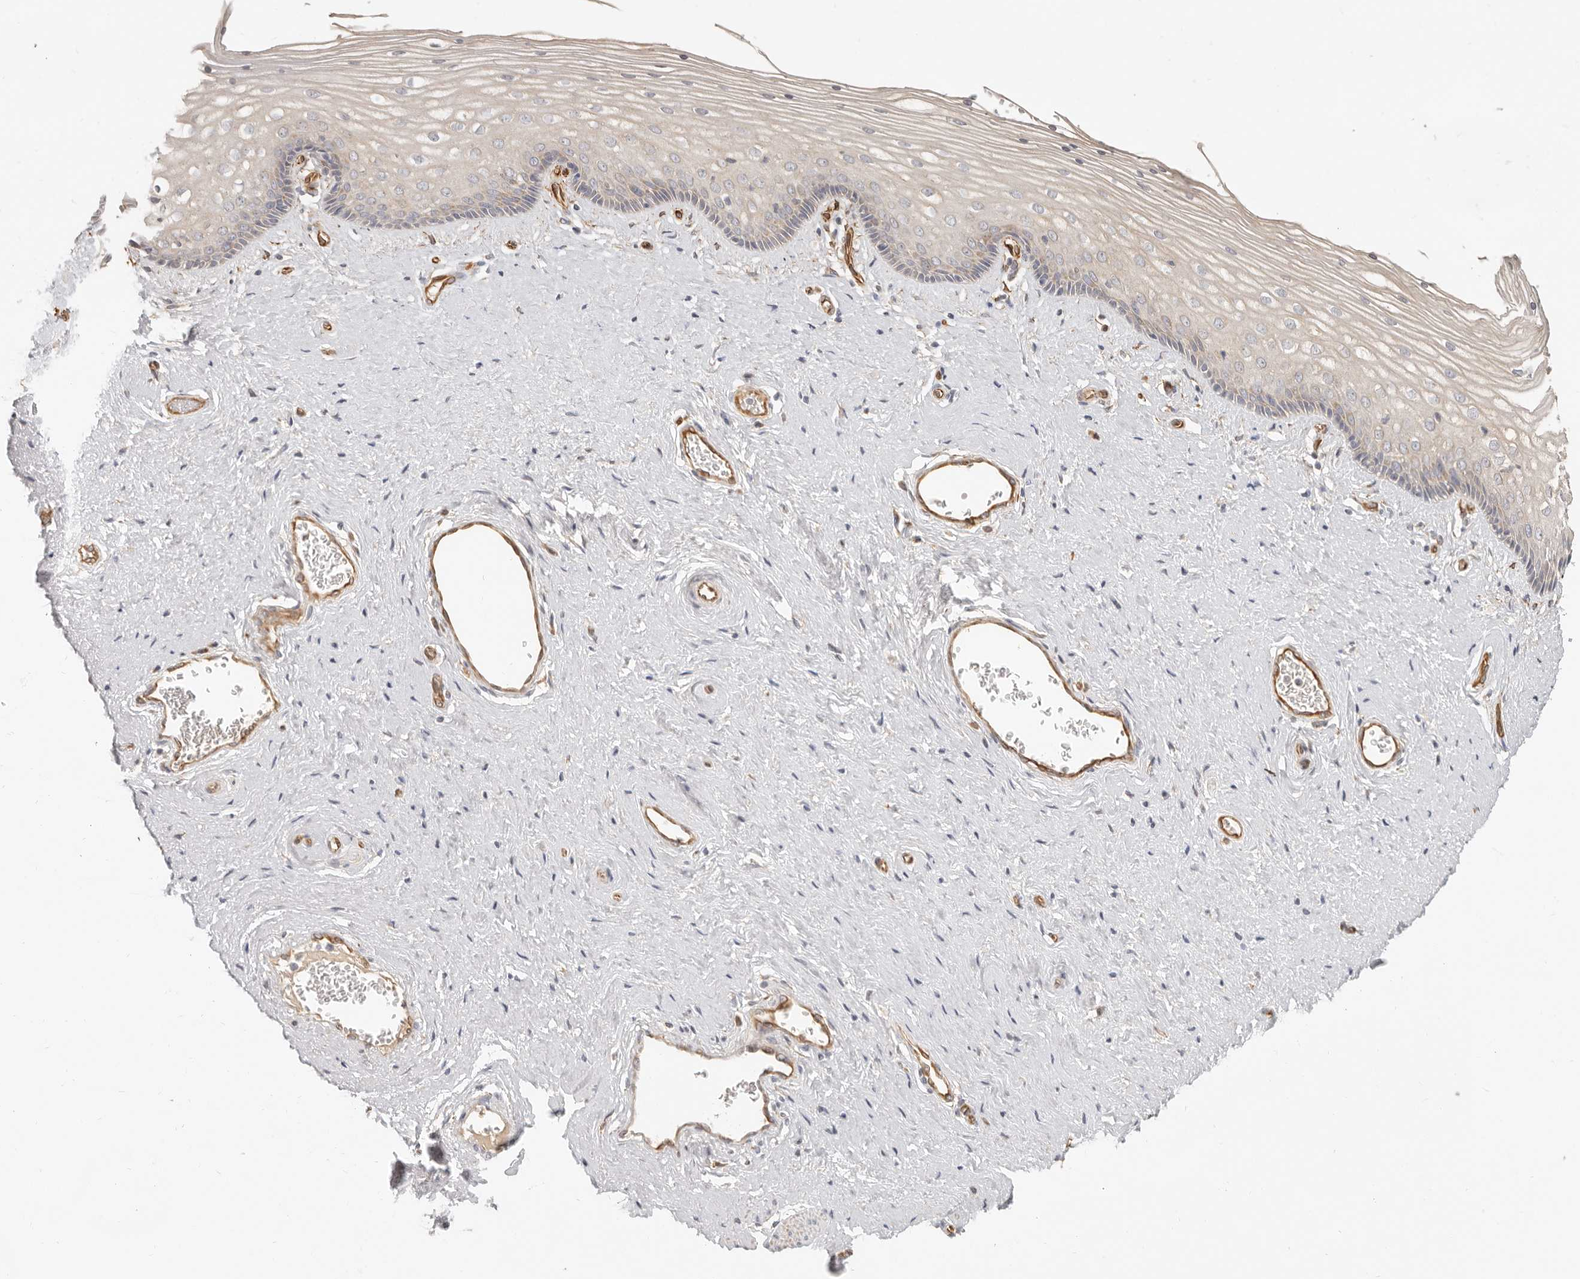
{"staining": {"intensity": "weak", "quantity": "<25%", "location": "cytoplasmic/membranous"}, "tissue": "vagina", "cell_type": "Squamous epithelial cells", "image_type": "normal", "snomed": [{"axis": "morphology", "description": "Normal tissue, NOS"}, {"axis": "topography", "description": "Vagina"}], "caption": "Squamous epithelial cells show no significant protein positivity in unremarkable vagina. The staining is performed using DAB (3,3'-diaminobenzidine) brown chromogen with nuclei counter-stained in using hematoxylin.", "gene": "SPRING1", "patient": {"sex": "female", "age": 46}}